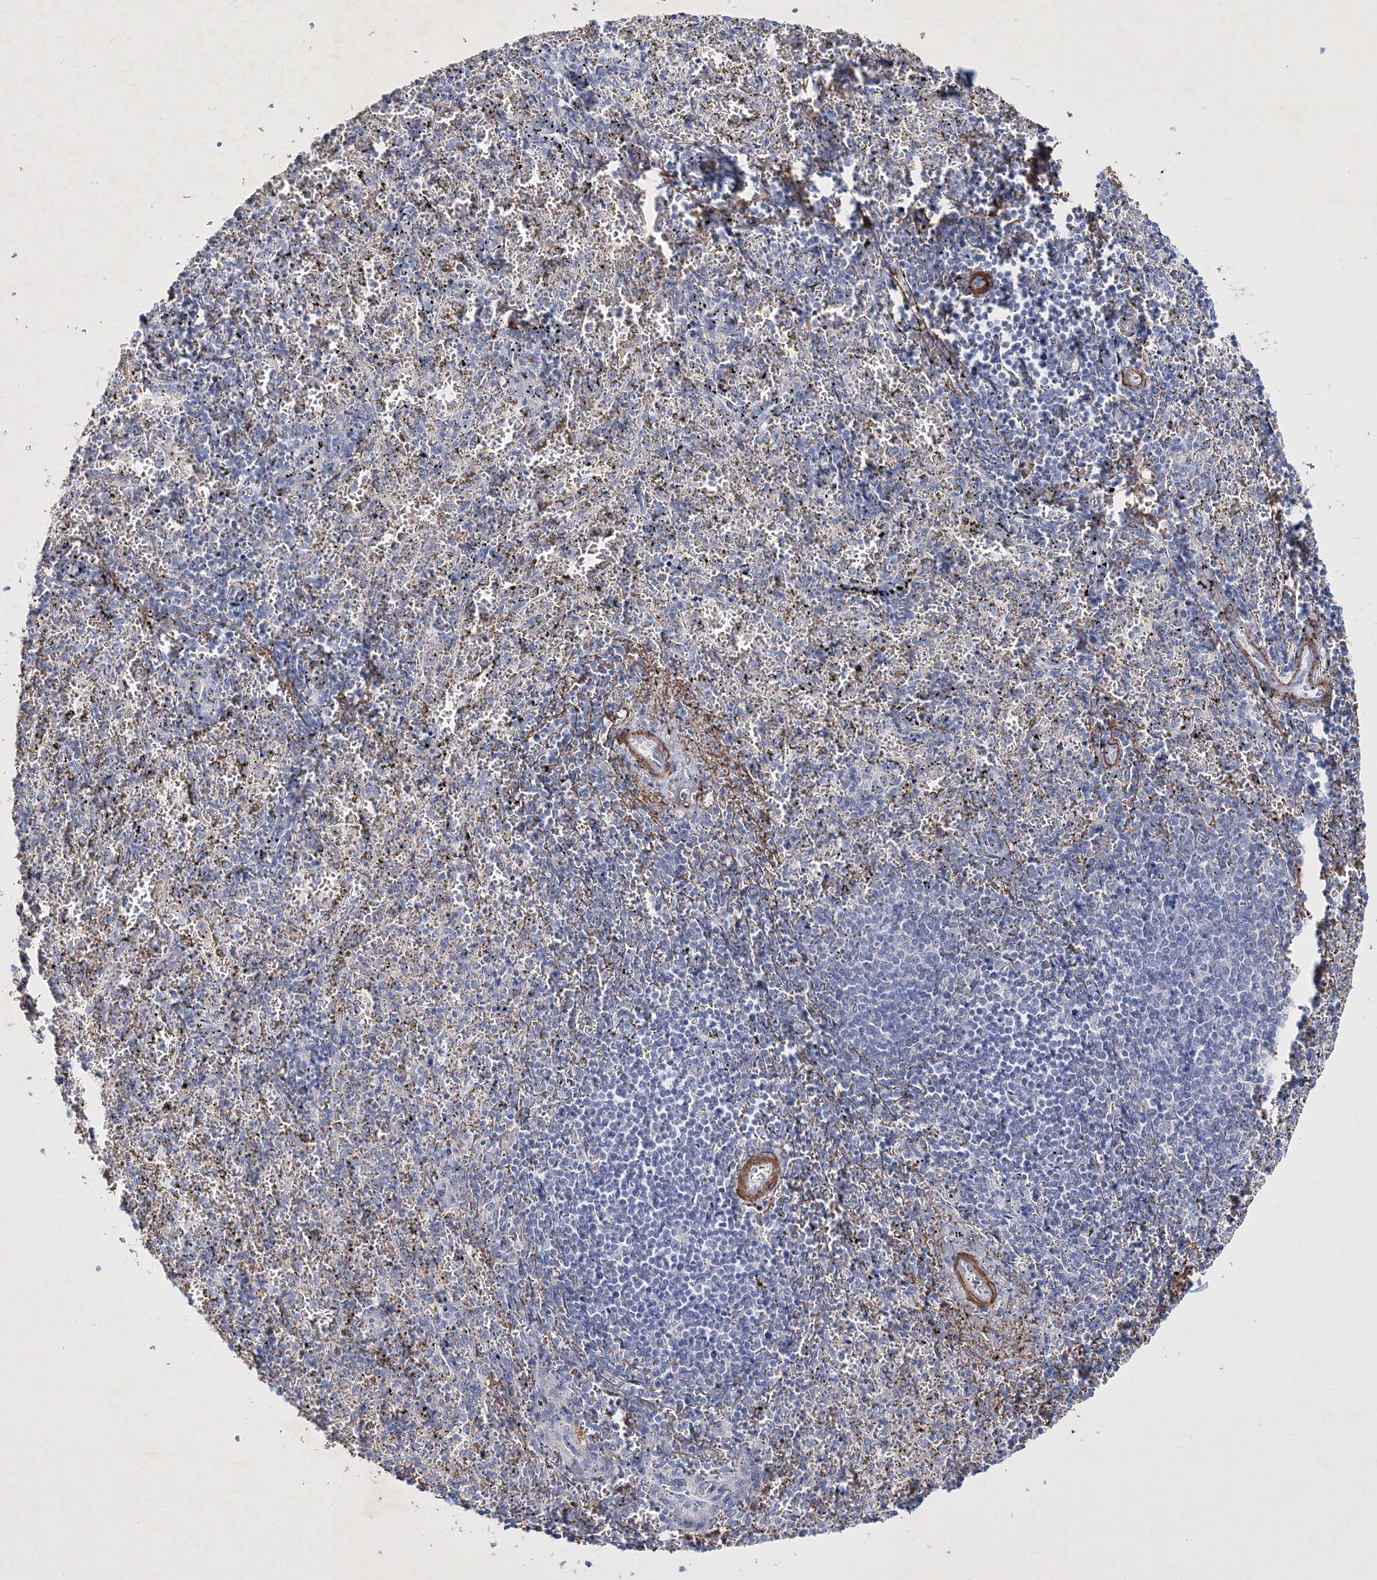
{"staining": {"intensity": "negative", "quantity": "none", "location": "none"}, "tissue": "spleen", "cell_type": "Cells in red pulp", "image_type": "normal", "snomed": [{"axis": "morphology", "description": "Normal tissue, NOS"}, {"axis": "topography", "description": "Spleen"}], "caption": "DAB (3,3'-diaminobenzidine) immunohistochemical staining of normal spleen displays no significant positivity in cells in red pulp.", "gene": "RTN2", "patient": {"sex": "male", "age": 11}}